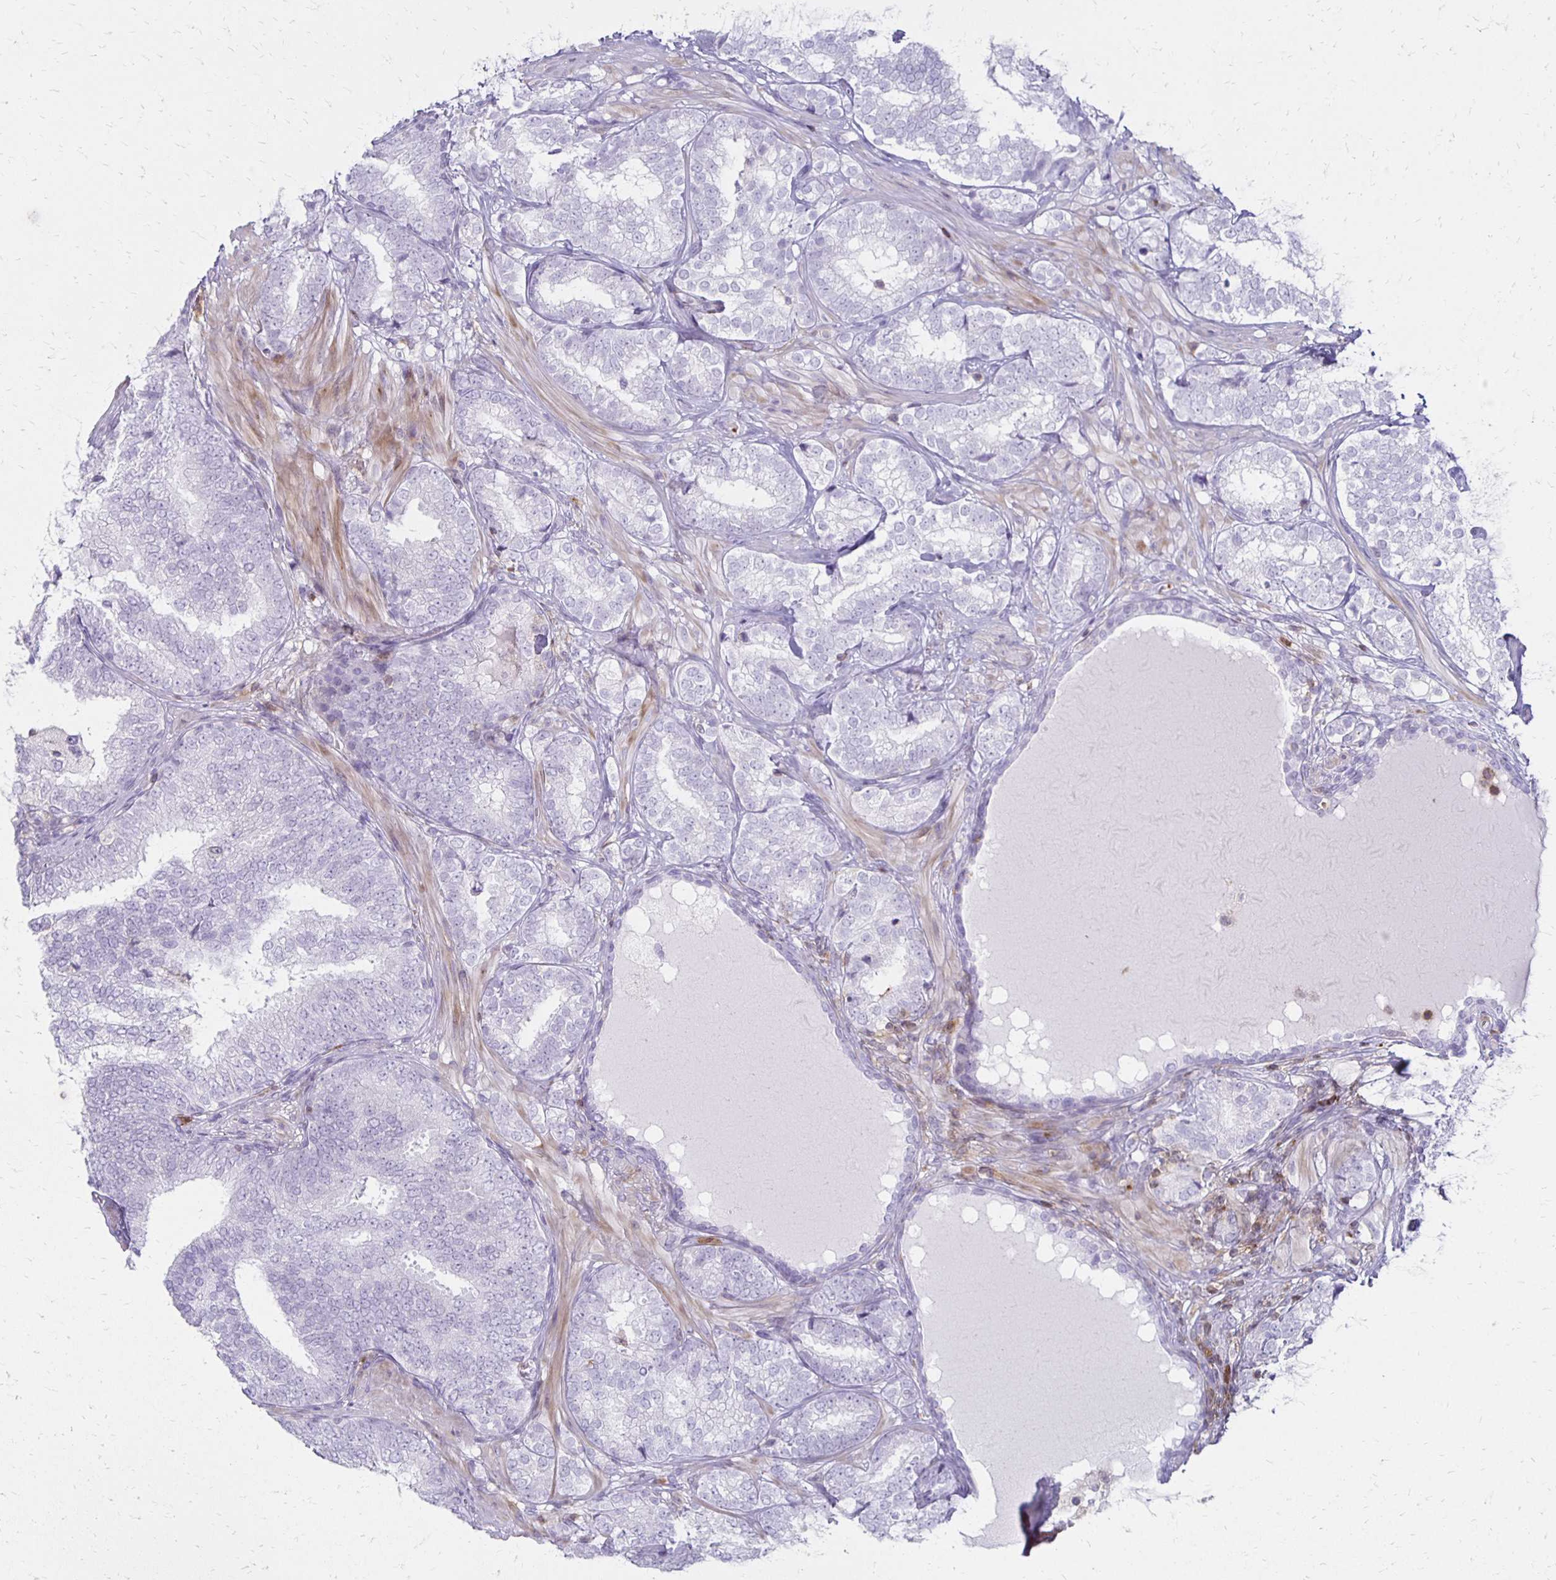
{"staining": {"intensity": "negative", "quantity": "none", "location": "none"}, "tissue": "prostate cancer", "cell_type": "Tumor cells", "image_type": "cancer", "snomed": [{"axis": "morphology", "description": "Adenocarcinoma, High grade"}, {"axis": "topography", "description": "Prostate"}], "caption": "IHC photomicrograph of neoplastic tissue: prostate cancer stained with DAB demonstrates no significant protein staining in tumor cells. The staining was performed using DAB to visualize the protein expression in brown, while the nuclei were stained in blue with hematoxylin (Magnification: 20x).", "gene": "CCL21", "patient": {"sex": "male", "age": 72}}